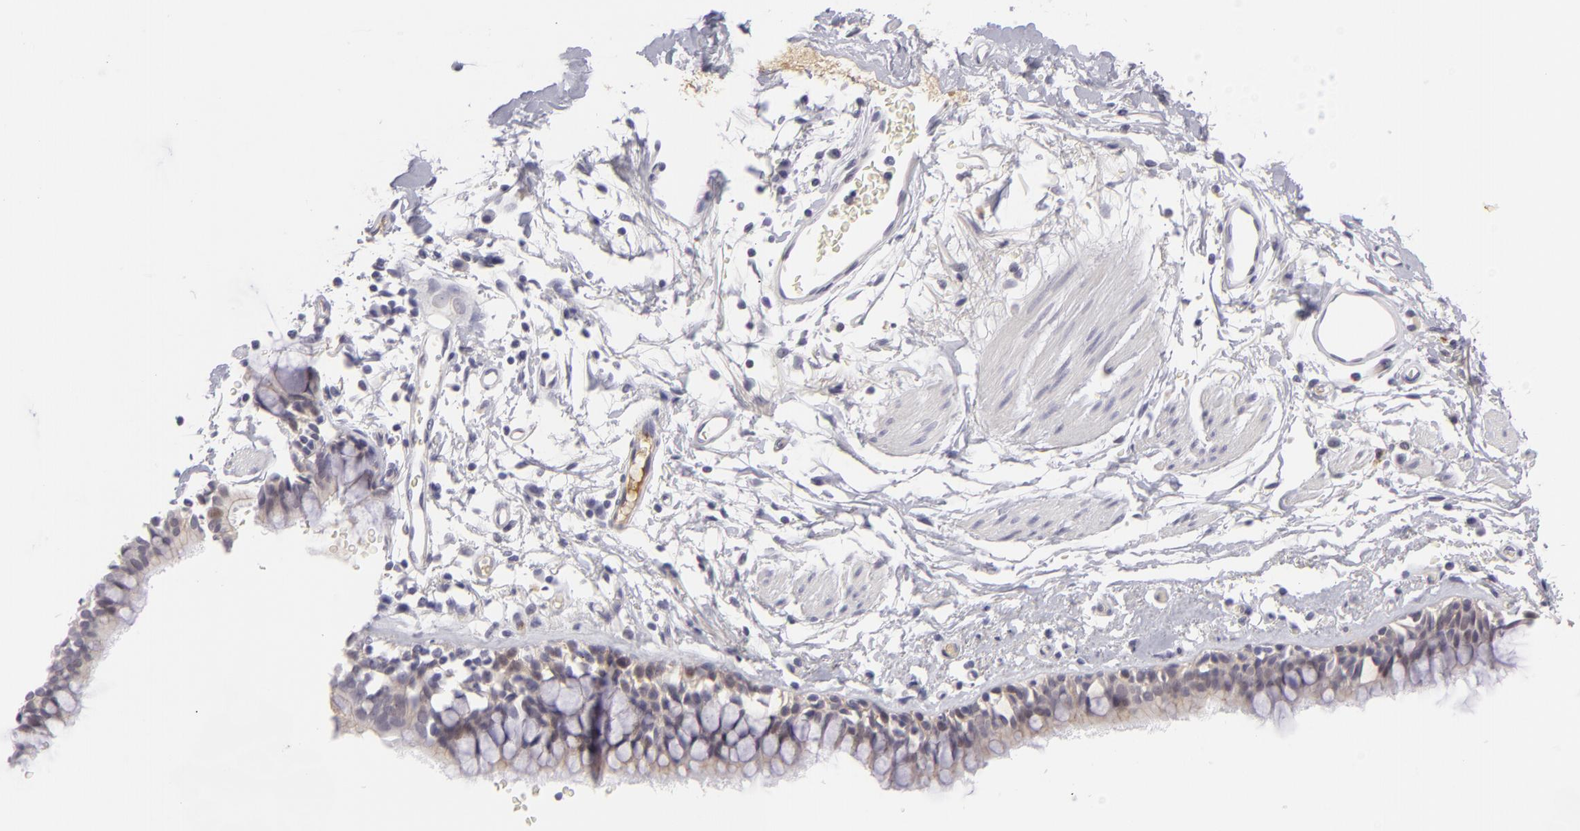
{"staining": {"intensity": "negative", "quantity": "none", "location": "none"}, "tissue": "bronchus", "cell_type": "Respiratory epithelial cells", "image_type": "normal", "snomed": [{"axis": "morphology", "description": "Normal tissue, NOS"}, {"axis": "topography", "description": "Lymph node of abdomen"}, {"axis": "topography", "description": "Lymph node of pelvis"}], "caption": "Immunohistochemistry (IHC) photomicrograph of normal bronchus: bronchus stained with DAB shows no significant protein expression in respiratory epithelial cells. (IHC, brightfield microscopy, high magnification).", "gene": "CTNNB1", "patient": {"sex": "female", "age": 65}}